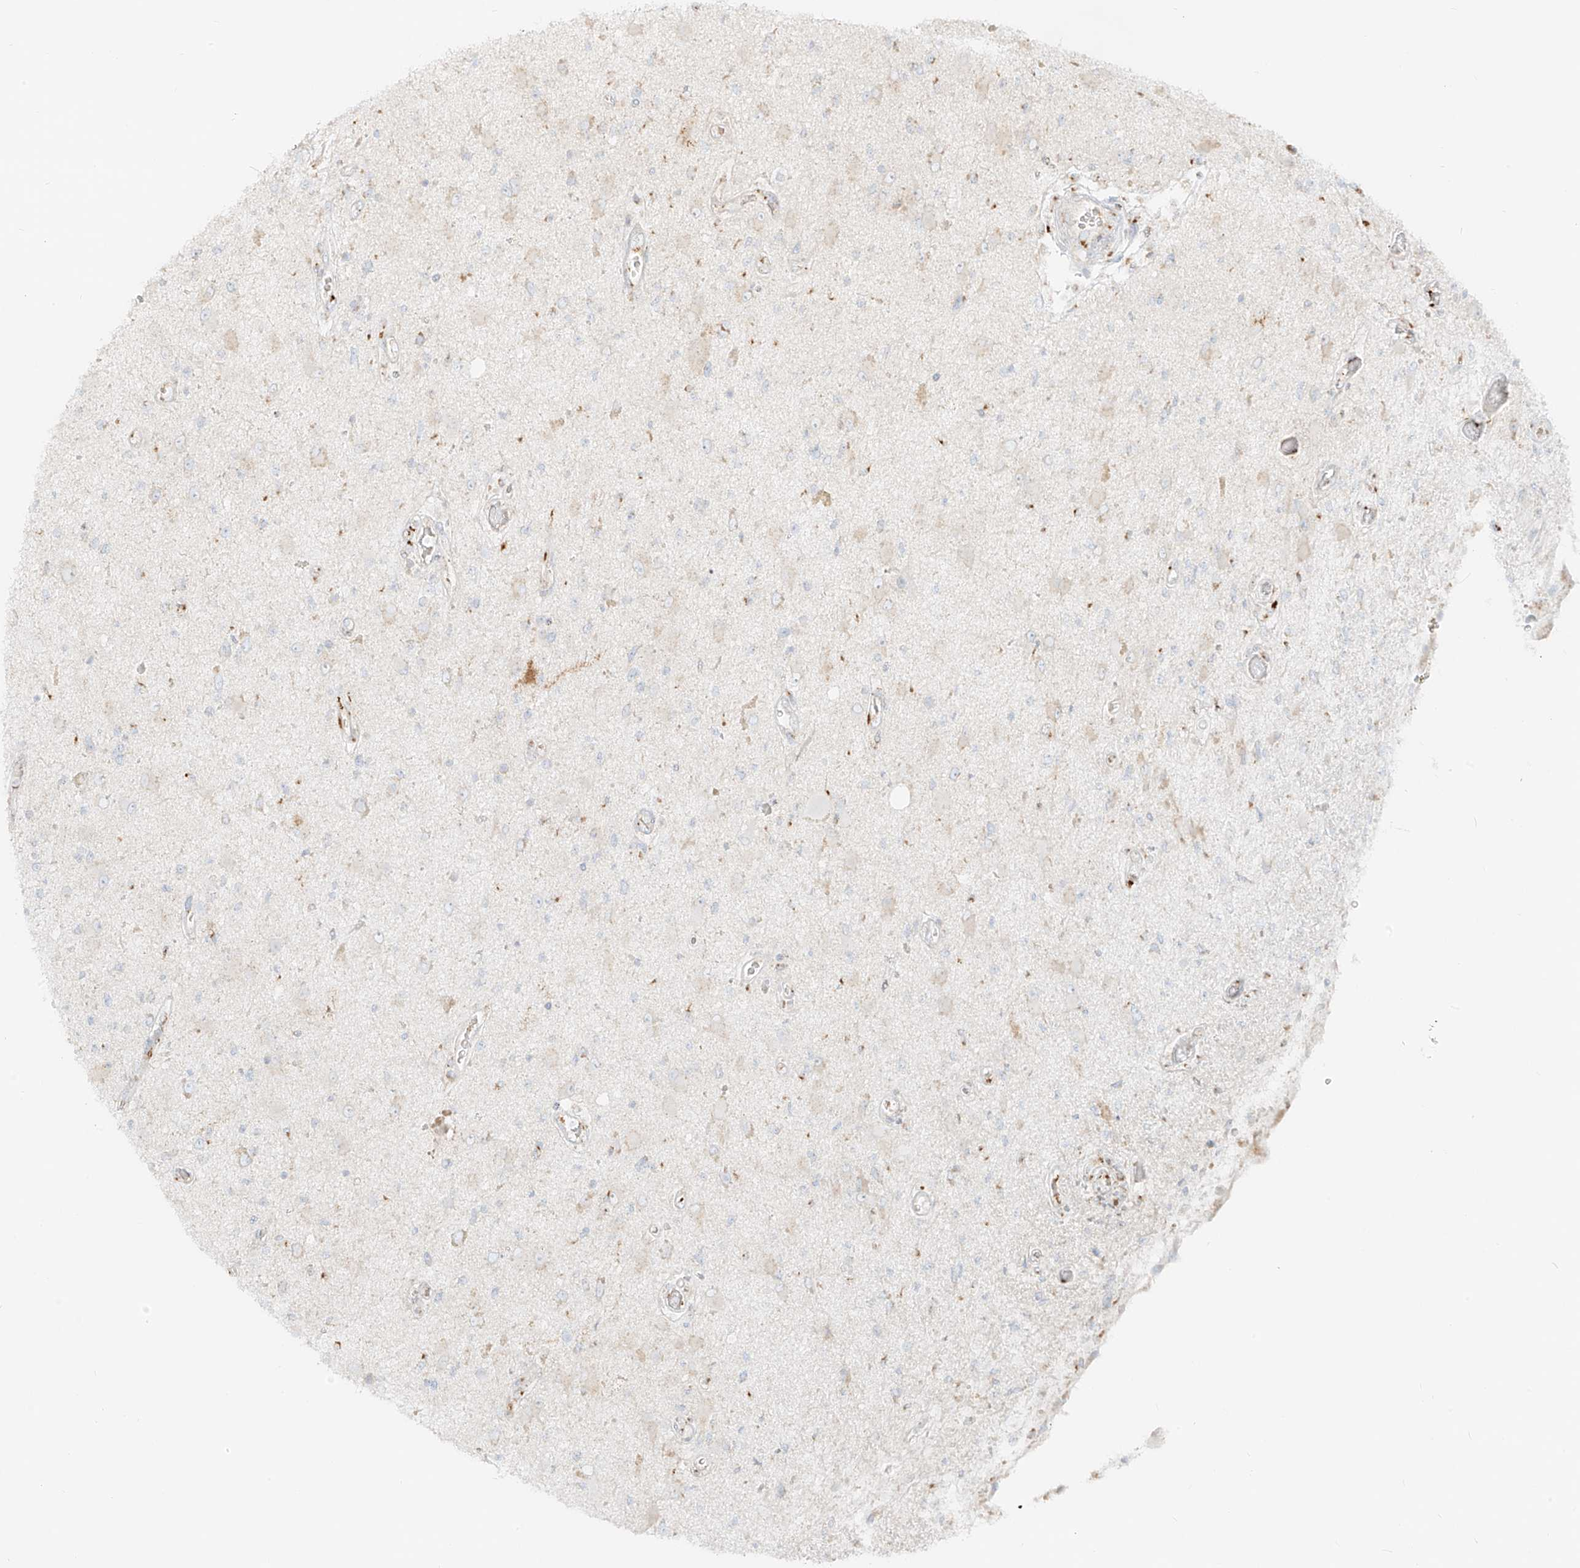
{"staining": {"intensity": "negative", "quantity": "none", "location": "none"}, "tissue": "glioma", "cell_type": "Tumor cells", "image_type": "cancer", "snomed": [{"axis": "morphology", "description": "Glioma, malignant, High grade"}, {"axis": "topography", "description": "Brain"}], "caption": "Tumor cells show no significant positivity in malignant glioma (high-grade).", "gene": "TMEM87B", "patient": {"sex": "male", "age": 33}}